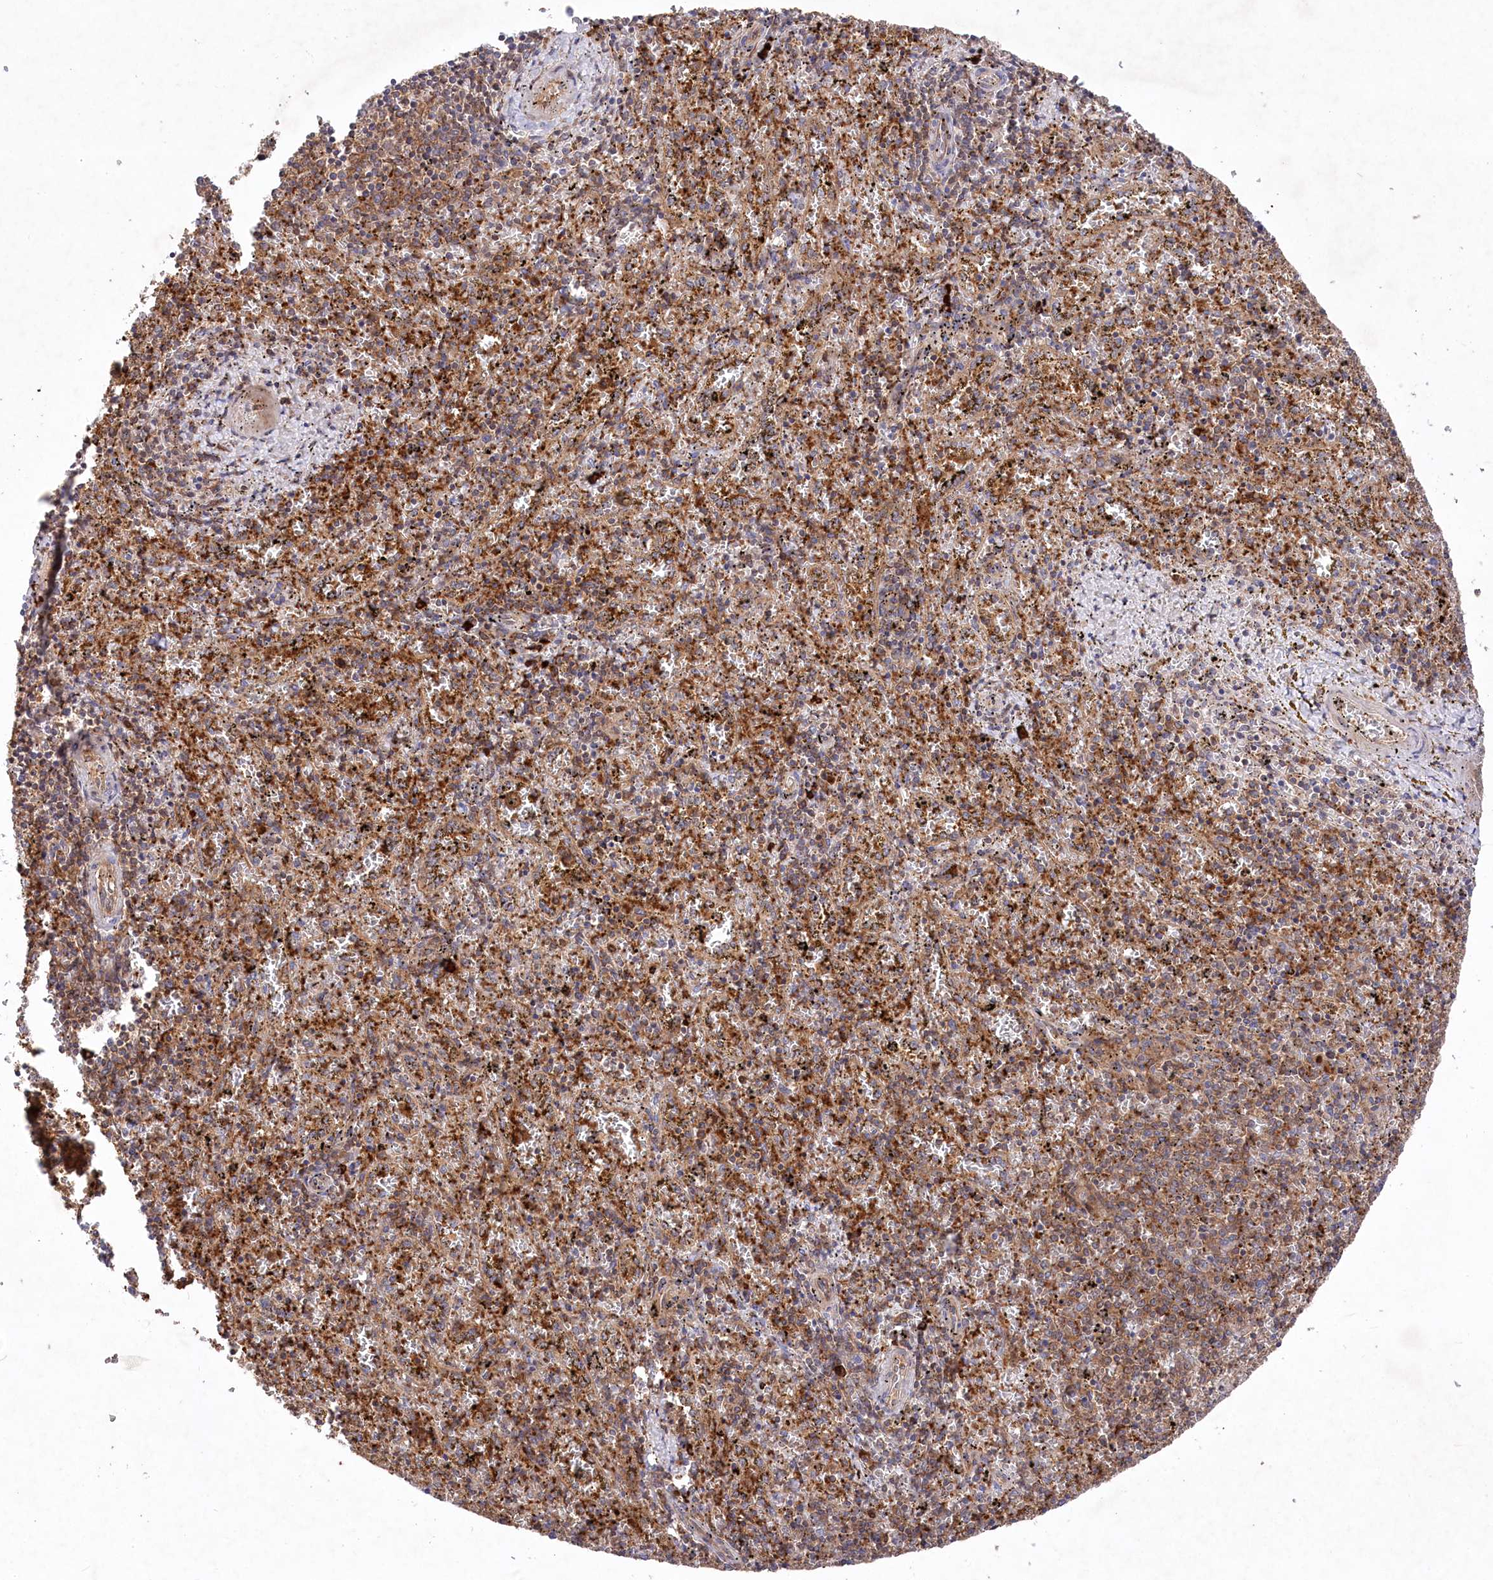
{"staining": {"intensity": "moderate", "quantity": "25%-75%", "location": "cytoplasmic/membranous"}, "tissue": "spleen", "cell_type": "Cells in red pulp", "image_type": "normal", "snomed": [{"axis": "morphology", "description": "Normal tissue, NOS"}, {"axis": "topography", "description": "Spleen"}], "caption": "Human spleen stained for a protein (brown) displays moderate cytoplasmic/membranous positive positivity in about 25%-75% of cells in red pulp.", "gene": "PPP1R21", "patient": {"sex": "male", "age": 11}}